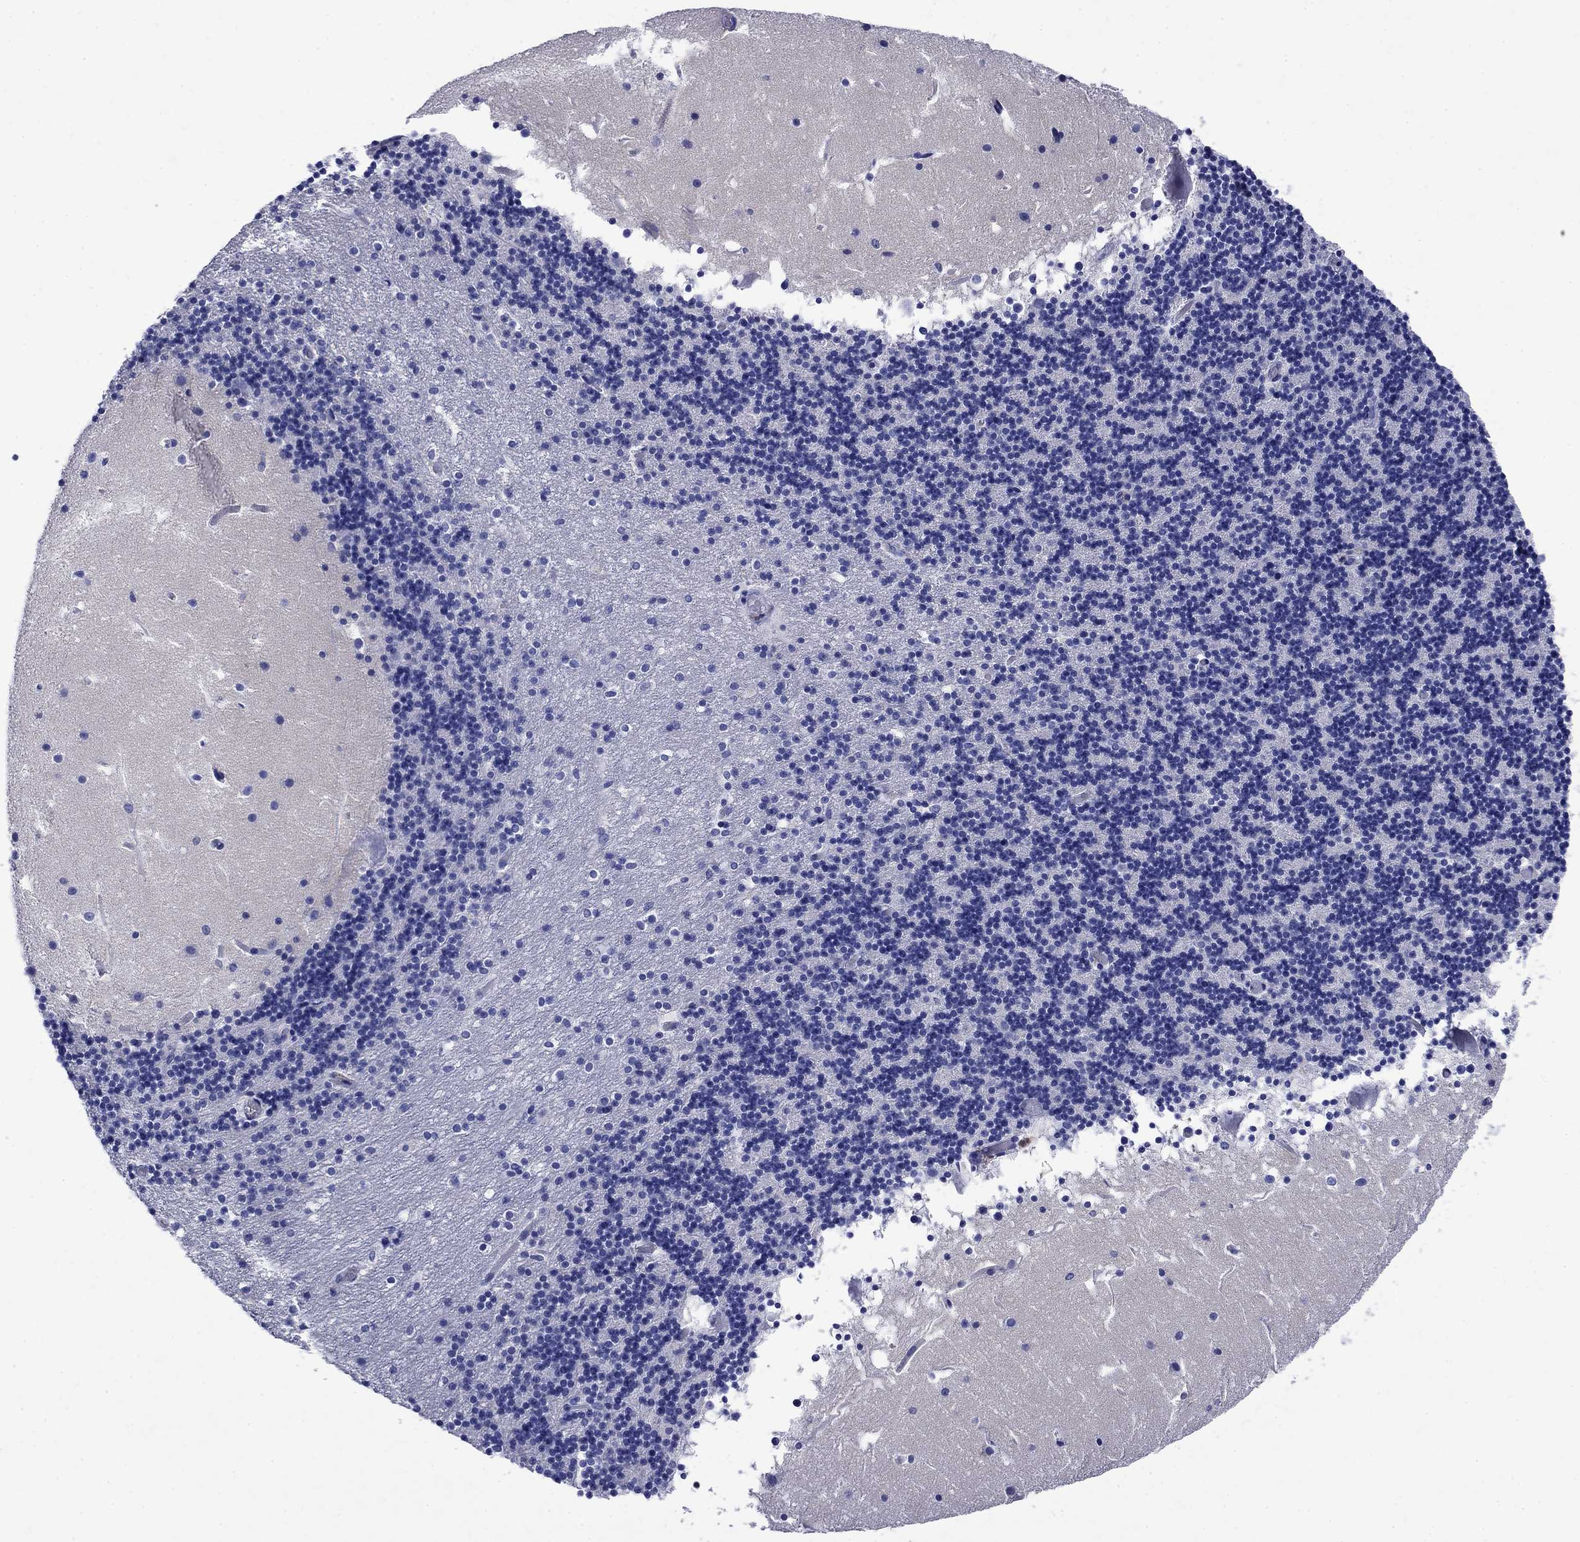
{"staining": {"intensity": "negative", "quantity": "none", "location": "none"}, "tissue": "cerebellum", "cell_type": "Cells in granular layer", "image_type": "normal", "snomed": [{"axis": "morphology", "description": "Normal tissue, NOS"}, {"axis": "topography", "description": "Cerebellum"}], "caption": "Immunohistochemistry (IHC) histopathology image of benign cerebellum: cerebellum stained with DAB (3,3'-diaminobenzidine) shows no significant protein expression in cells in granular layer. (IHC, brightfield microscopy, high magnification).", "gene": "SULT2B1", "patient": {"sex": "male", "age": 37}}